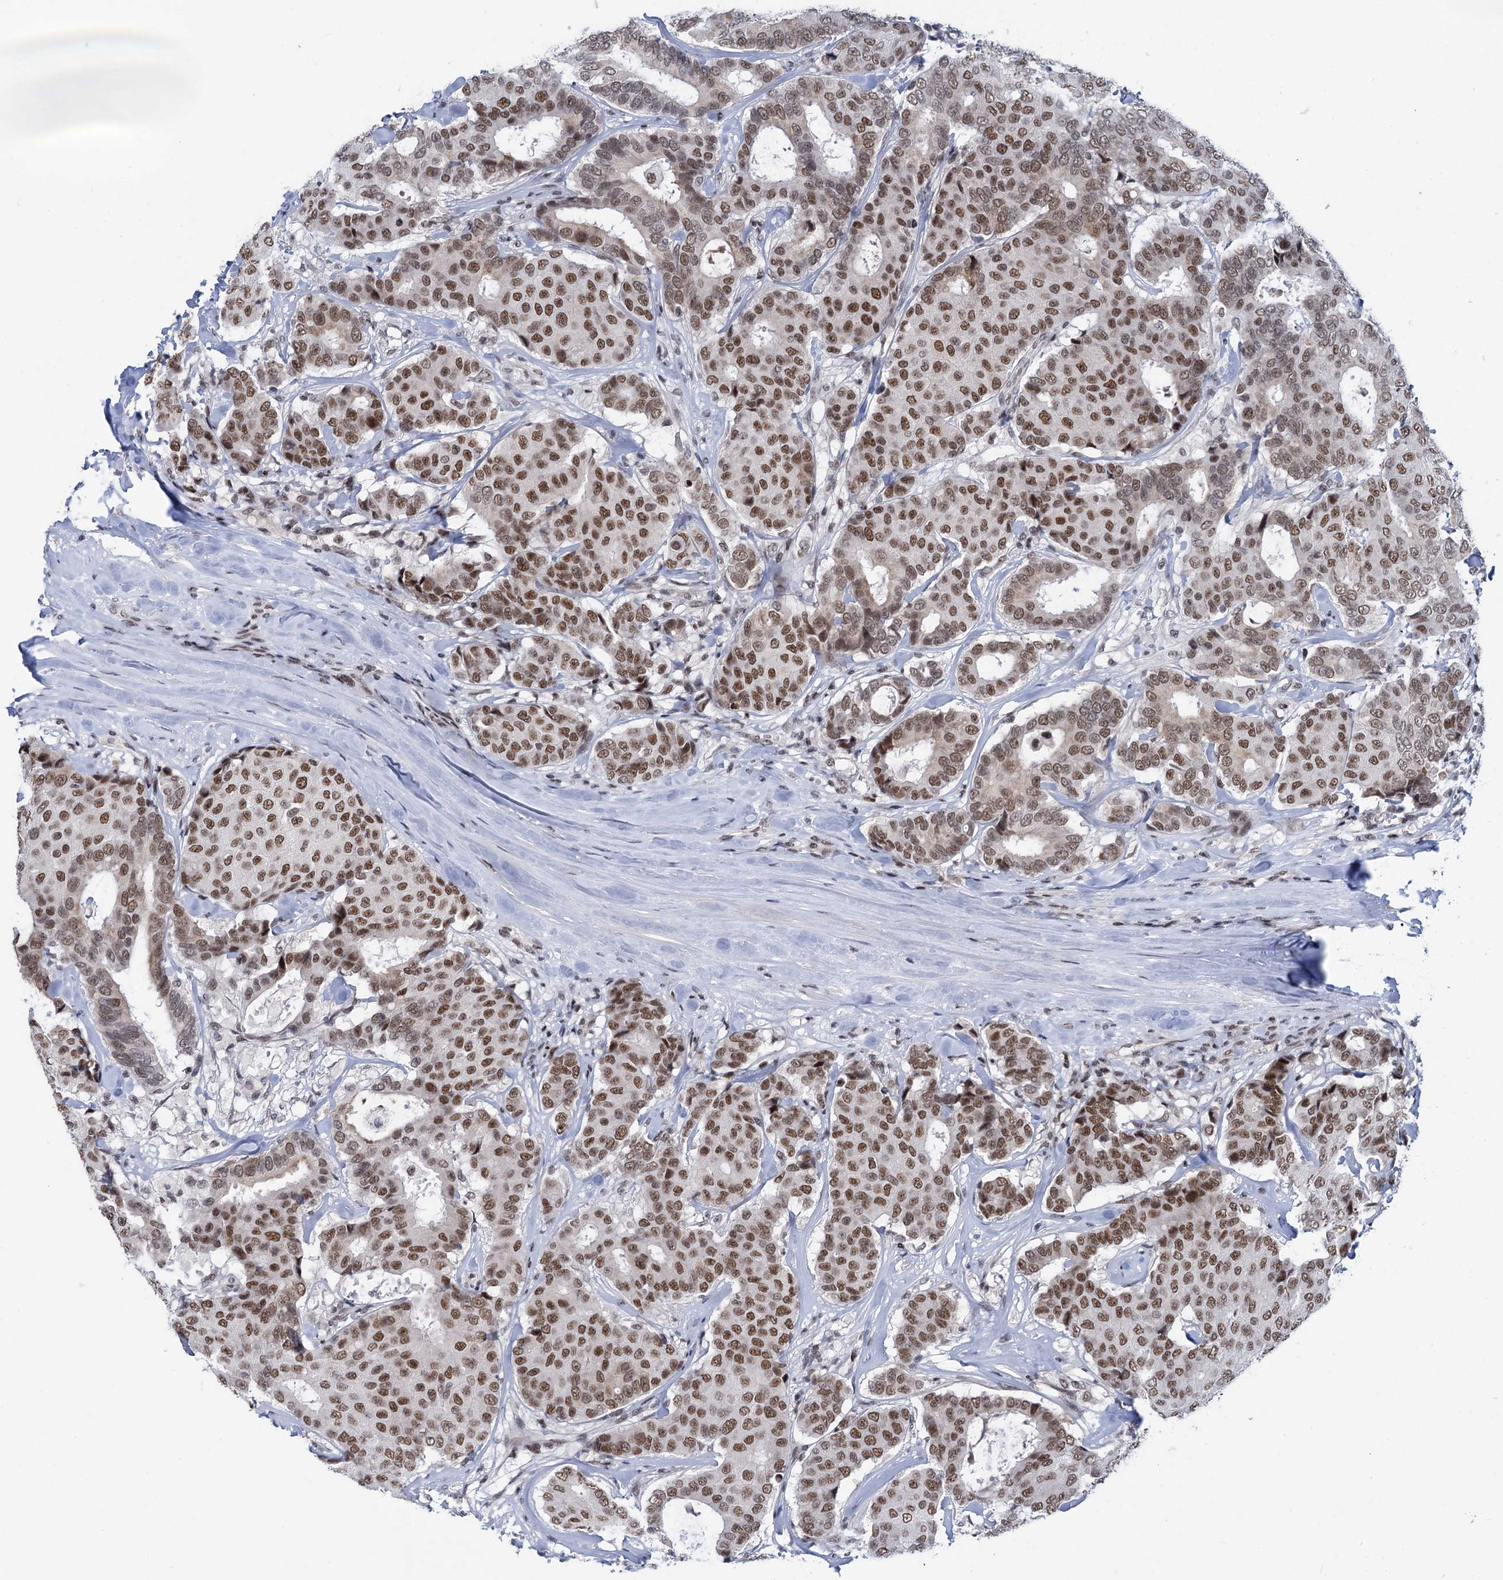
{"staining": {"intensity": "moderate", "quantity": ">75%", "location": "nuclear"}, "tissue": "breast cancer", "cell_type": "Tumor cells", "image_type": "cancer", "snomed": [{"axis": "morphology", "description": "Duct carcinoma"}, {"axis": "topography", "description": "Breast"}], "caption": "Immunohistochemistry (IHC) micrograph of neoplastic tissue: human breast infiltrating ductal carcinoma stained using IHC reveals medium levels of moderate protein expression localized specifically in the nuclear of tumor cells, appearing as a nuclear brown color.", "gene": "ZCCHC10", "patient": {"sex": "female", "age": 75}}